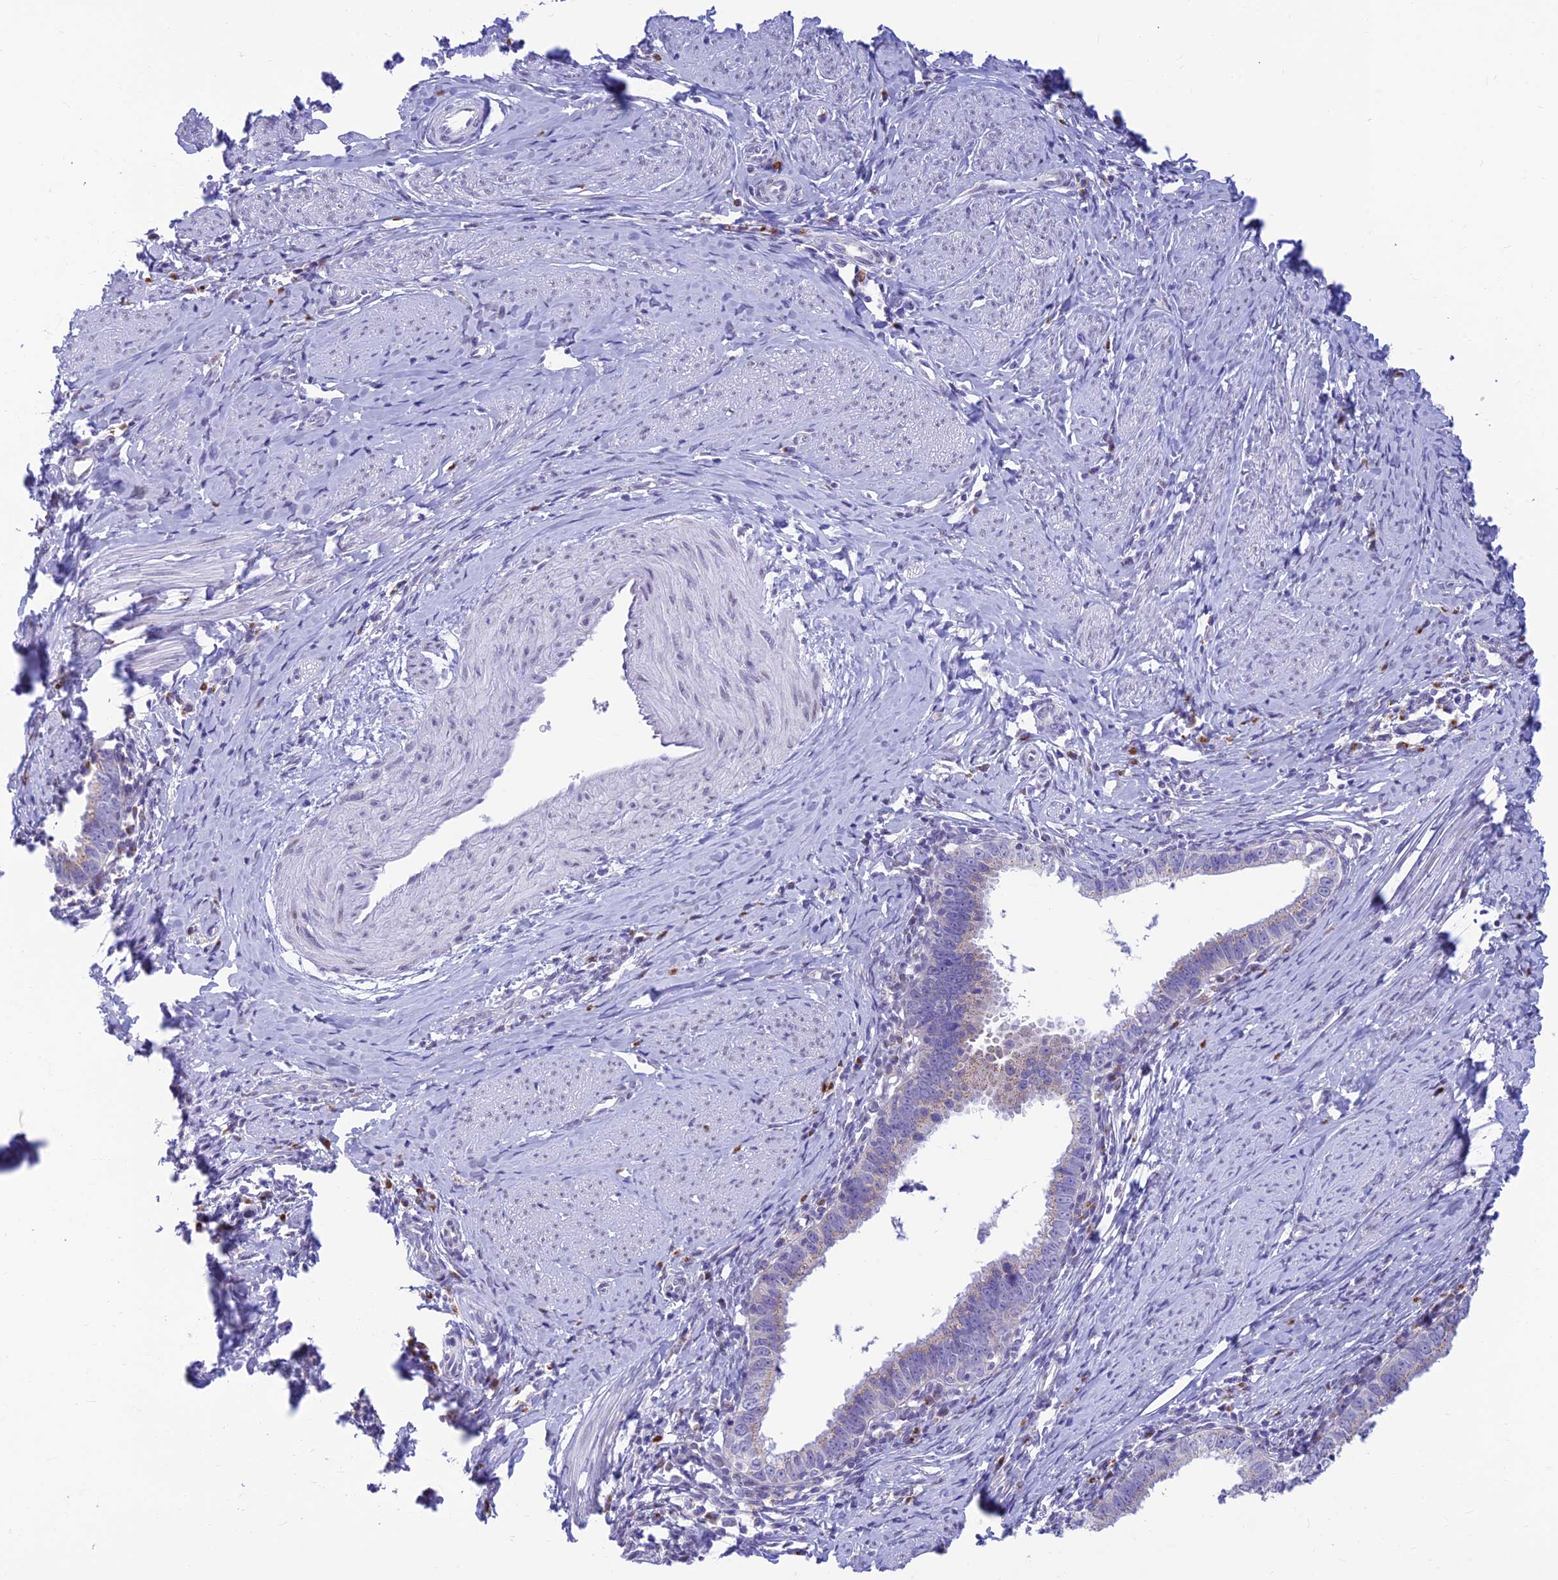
{"staining": {"intensity": "negative", "quantity": "none", "location": "none"}, "tissue": "cervical cancer", "cell_type": "Tumor cells", "image_type": "cancer", "snomed": [{"axis": "morphology", "description": "Adenocarcinoma, NOS"}, {"axis": "topography", "description": "Cervix"}], "caption": "Human cervical adenocarcinoma stained for a protein using immunohistochemistry (IHC) shows no staining in tumor cells.", "gene": "INKA1", "patient": {"sex": "female", "age": 36}}